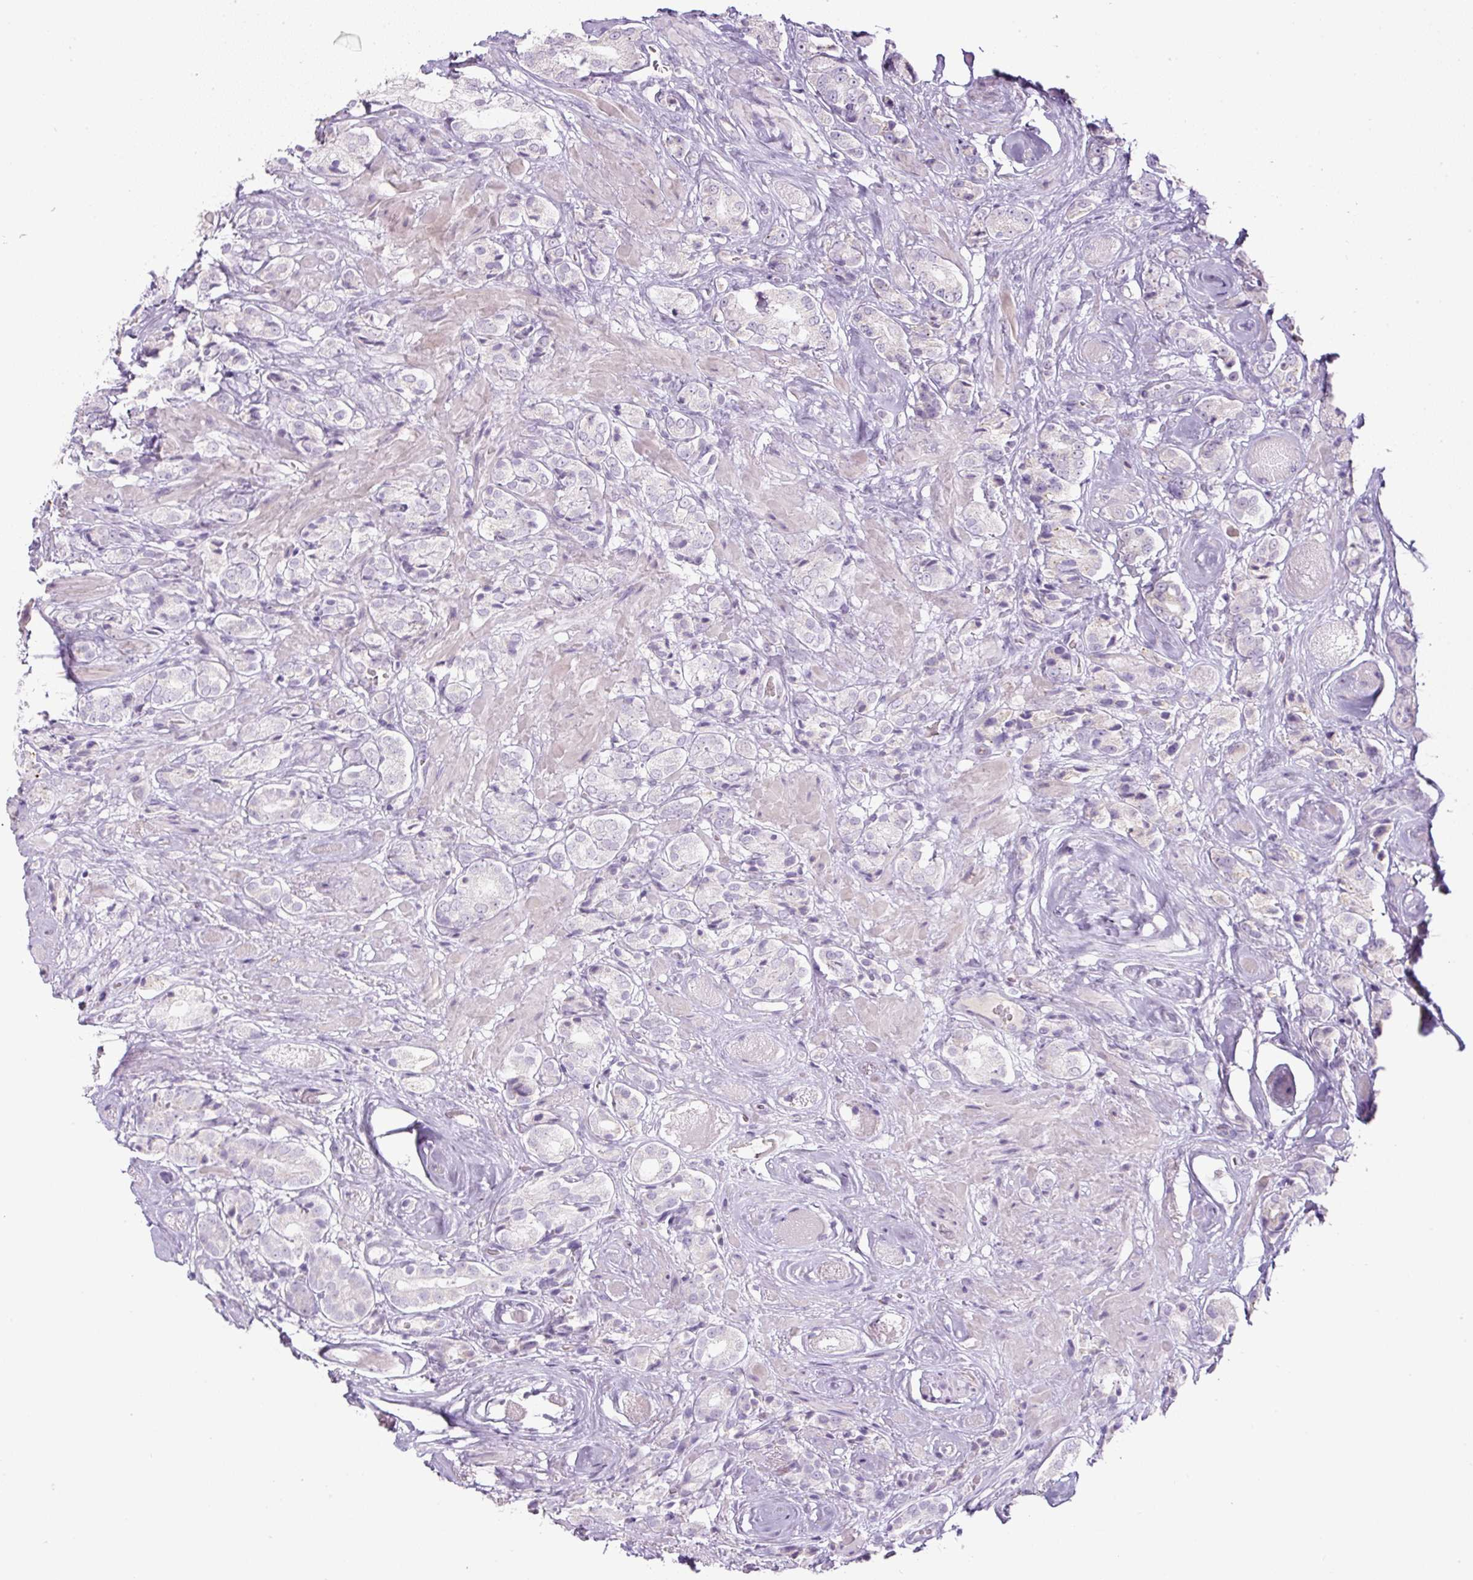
{"staining": {"intensity": "negative", "quantity": "none", "location": "none"}, "tissue": "prostate cancer", "cell_type": "Tumor cells", "image_type": "cancer", "snomed": [{"axis": "morphology", "description": "Adenocarcinoma, High grade"}, {"axis": "topography", "description": "Prostate and seminal vesicle, NOS"}], "caption": "Tumor cells show no significant protein positivity in prostate adenocarcinoma (high-grade).", "gene": "FGFBP3", "patient": {"sex": "male", "age": 64}}